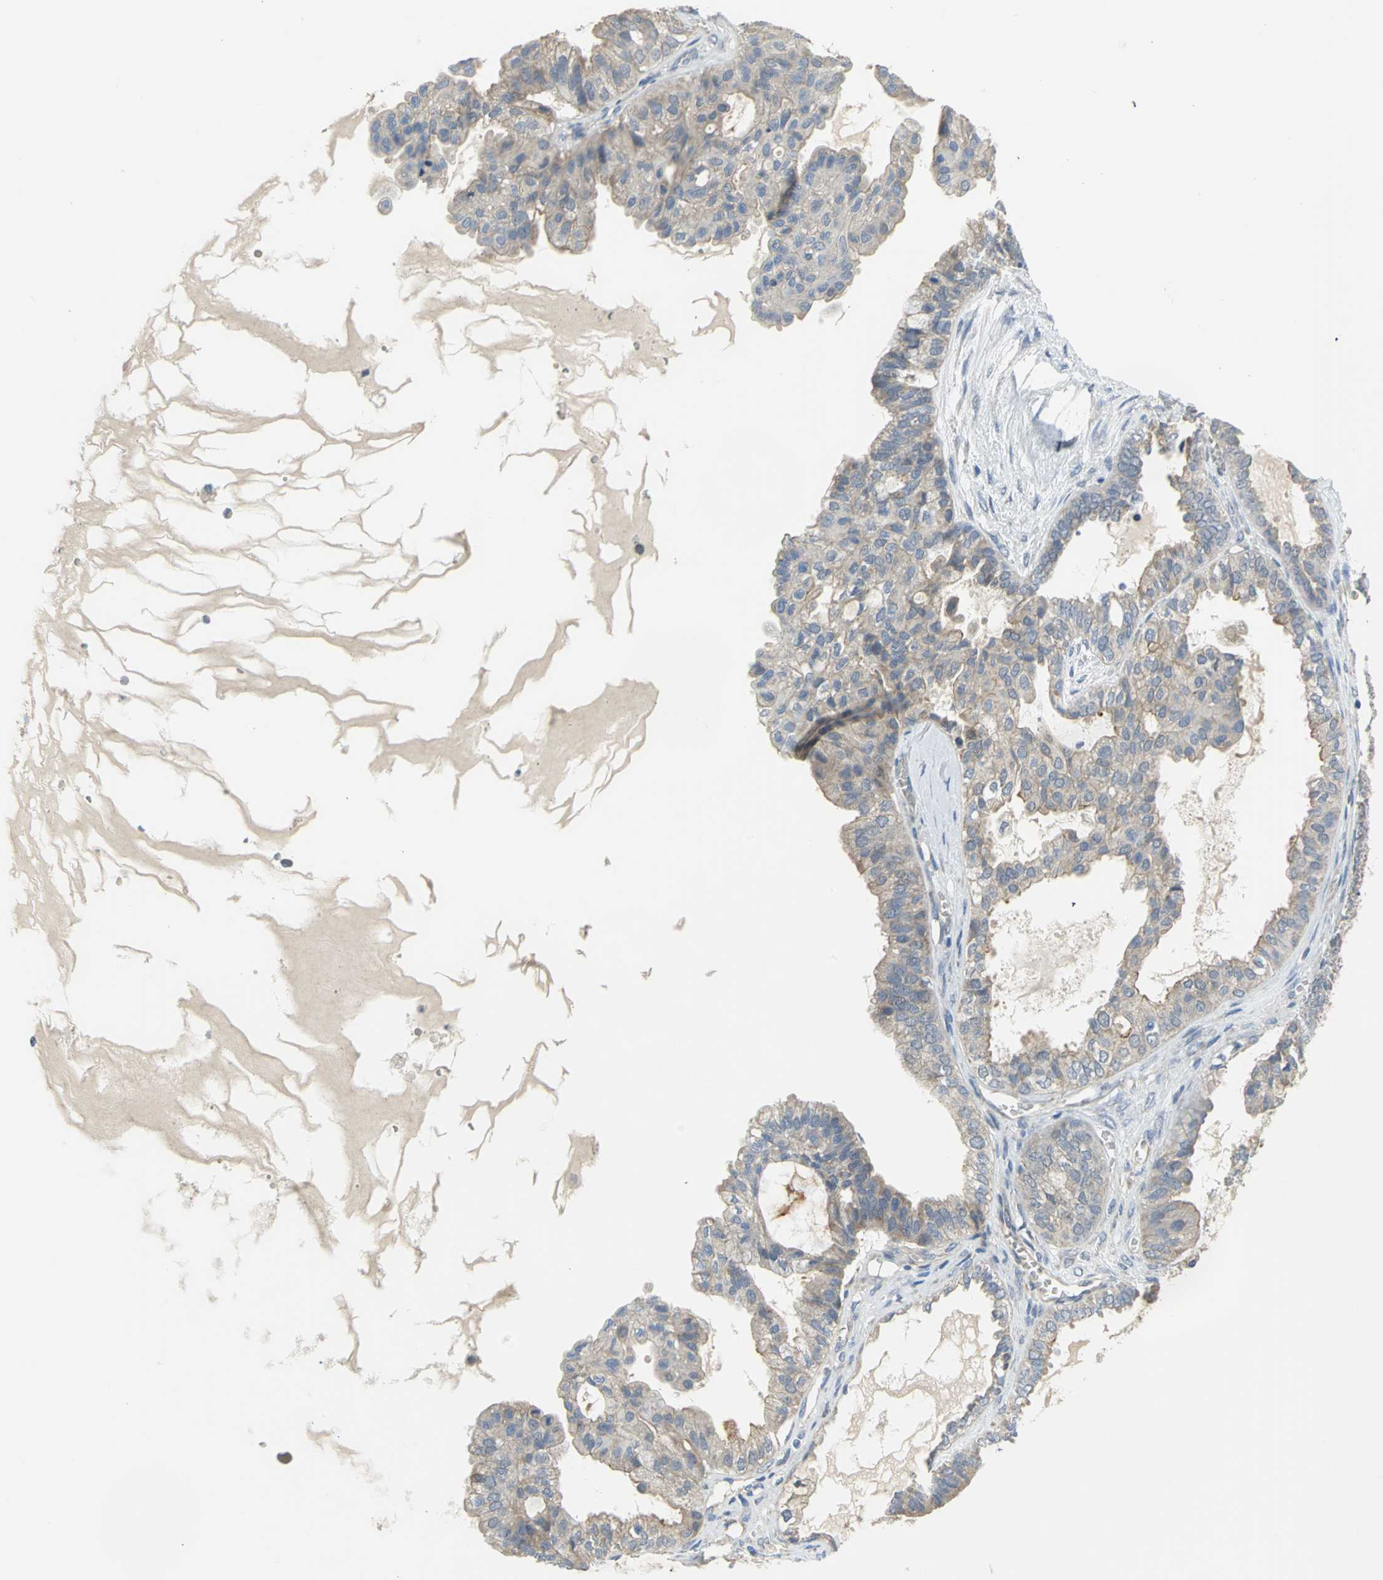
{"staining": {"intensity": "weak", "quantity": ">75%", "location": "cytoplasmic/membranous"}, "tissue": "ovarian cancer", "cell_type": "Tumor cells", "image_type": "cancer", "snomed": [{"axis": "morphology", "description": "Carcinoma, NOS"}, {"axis": "morphology", "description": "Carcinoma, endometroid"}, {"axis": "topography", "description": "Ovary"}], "caption": "Weak cytoplasmic/membranous protein expression is identified in approximately >75% of tumor cells in ovarian cancer (carcinoma).", "gene": "HTR1F", "patient": {"sex": "female", "age": 50}}